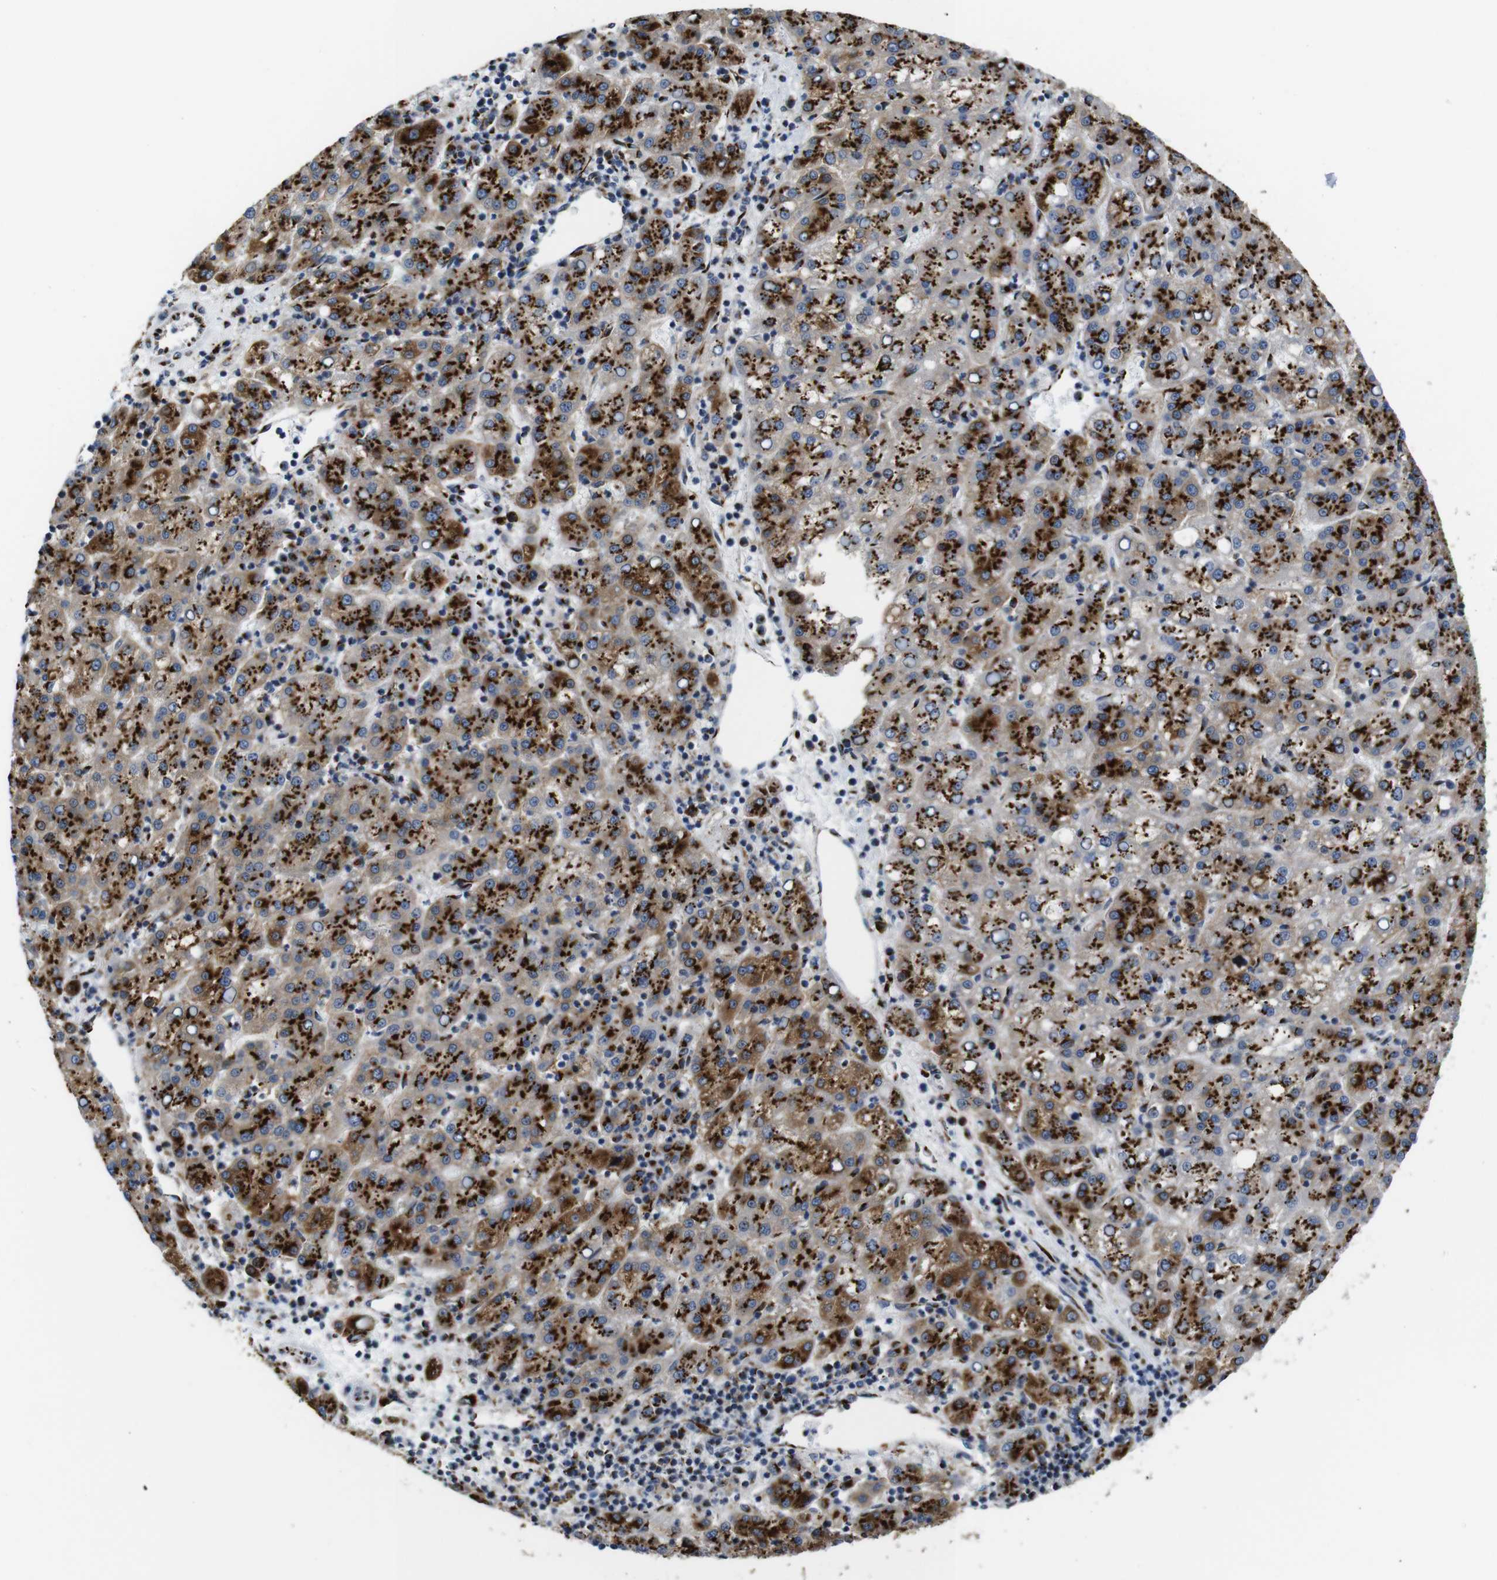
{"staining": {"intensity": "strong", "quantity": ">75%", "location": "cytoplasmic/membranous"}, "tissue": "liver cancer", "cell_type": "Tumor cells", "image_type": "cancer", "snomed": [{"axis": "morphology", "description": "Carcinoma, Hepatocellular, NOS"}, {"axis": "topography", "description": "Liver"}], "caption": "Immunohistochemical staining of human liver cancer (hepatocellular carcinoma) demonstrates high levels of strong cytoplasmic/membranous protein expression in about >75% of tumor cells. The staining was performed using DAB (3,3'-diaminobenzidine) to visualize the protein expression in brown, while the nuclei were stained in blue with hematoxylin (Magnification: 20x).", "gene": "TGOLN2", "patient": {"sex": "female", "age": 58}}